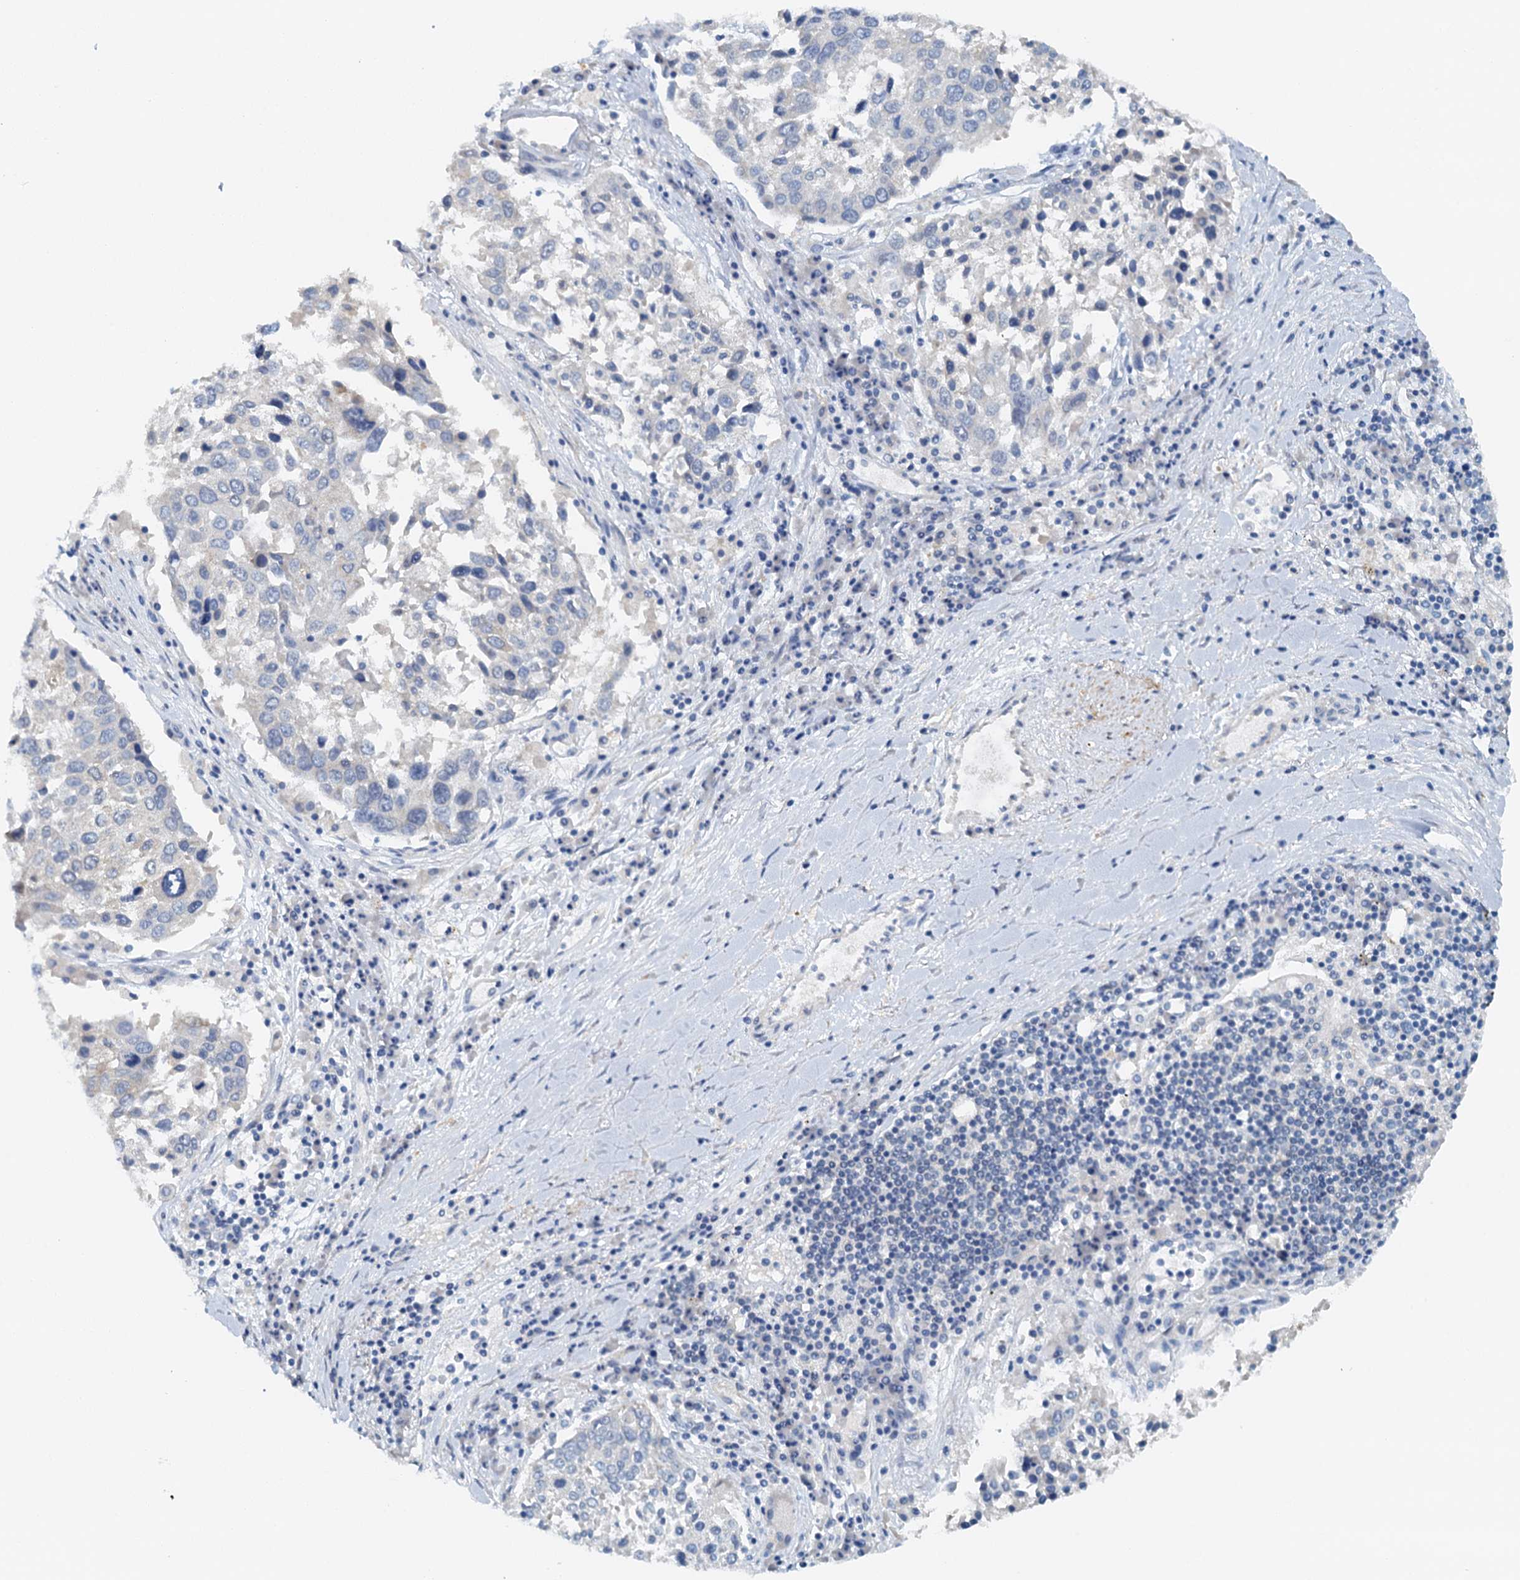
{"staining": {"intensity": "negative", "quantity": "none", "location": "none"}, "tissue": "lung cancer", "cell_type": "Tumor cells", "image_type": "cancer", "snomed": [{"axis": "morphology", "description": "Squamous cell carcinoma, NOS"}, {"axis": "topography", "description": "Lung"}], "caption": "This is a image of IHC staining of lung squamous cell carcinoma, which shows no positivity in tumor cells.", "gene": "DTD1", "patient": {"sex": "male", "age": 65}}